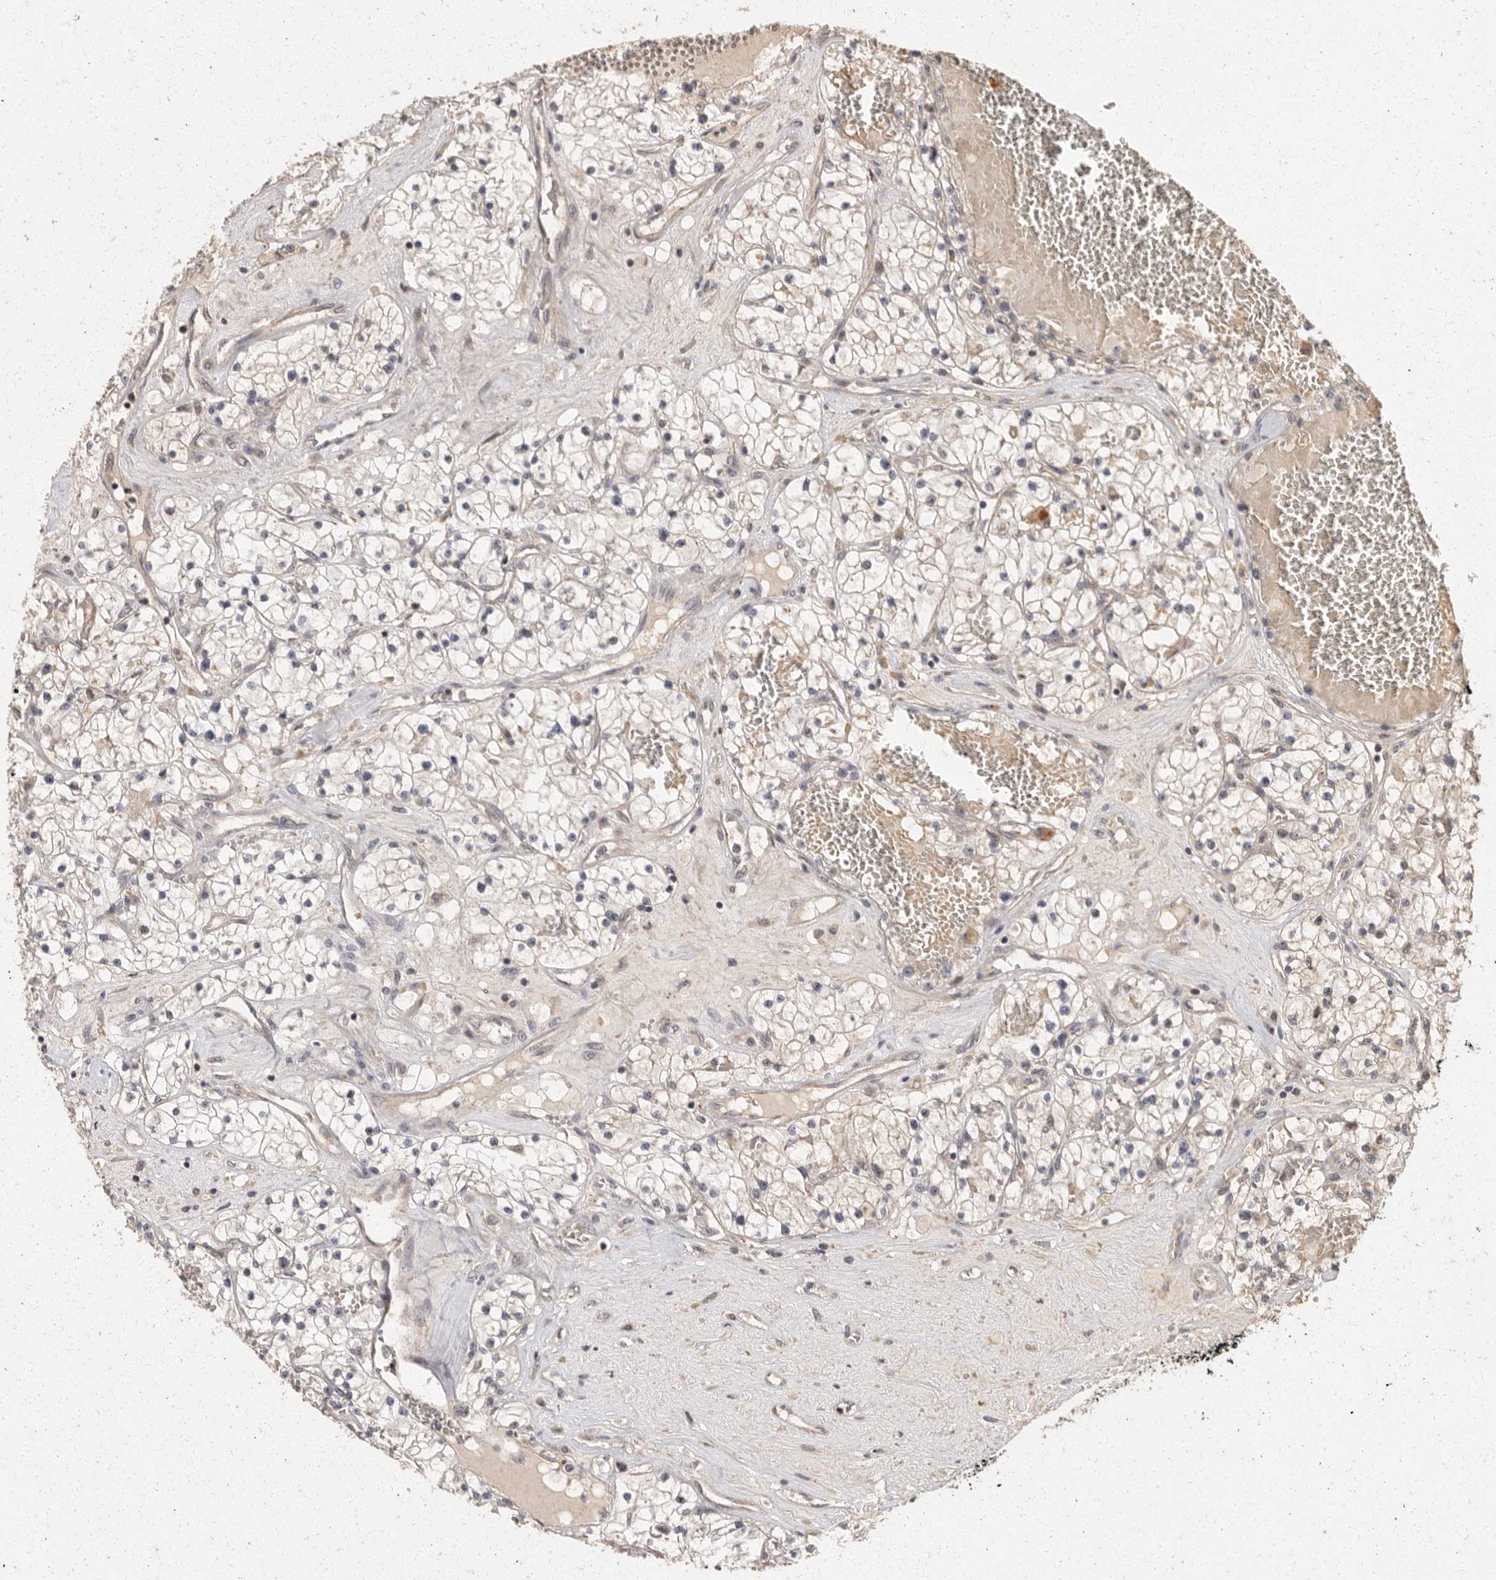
{"staining": {"intensity": "negative", "quantity": "none", "location": "none"}, "tissue": "renal cancer", "cell_type": "Tumor cells", "image_type": "cancer", "snomed": [{"axis": "morphology", "description": "Normal tissue, NOS"}, {"axis": "morphology", "description": "Adenocarcinoma, NOS"}, {"axis": "topography", "description": "Kidney"}], "caption": "Human renal cancer (adenocarcinoma) stained for a protein using immunohistochemistry (IHC) exhibits no expression in tumor cells.", "gene": "BAIAP2", "patient": {"sex": "male", "age": 68}}